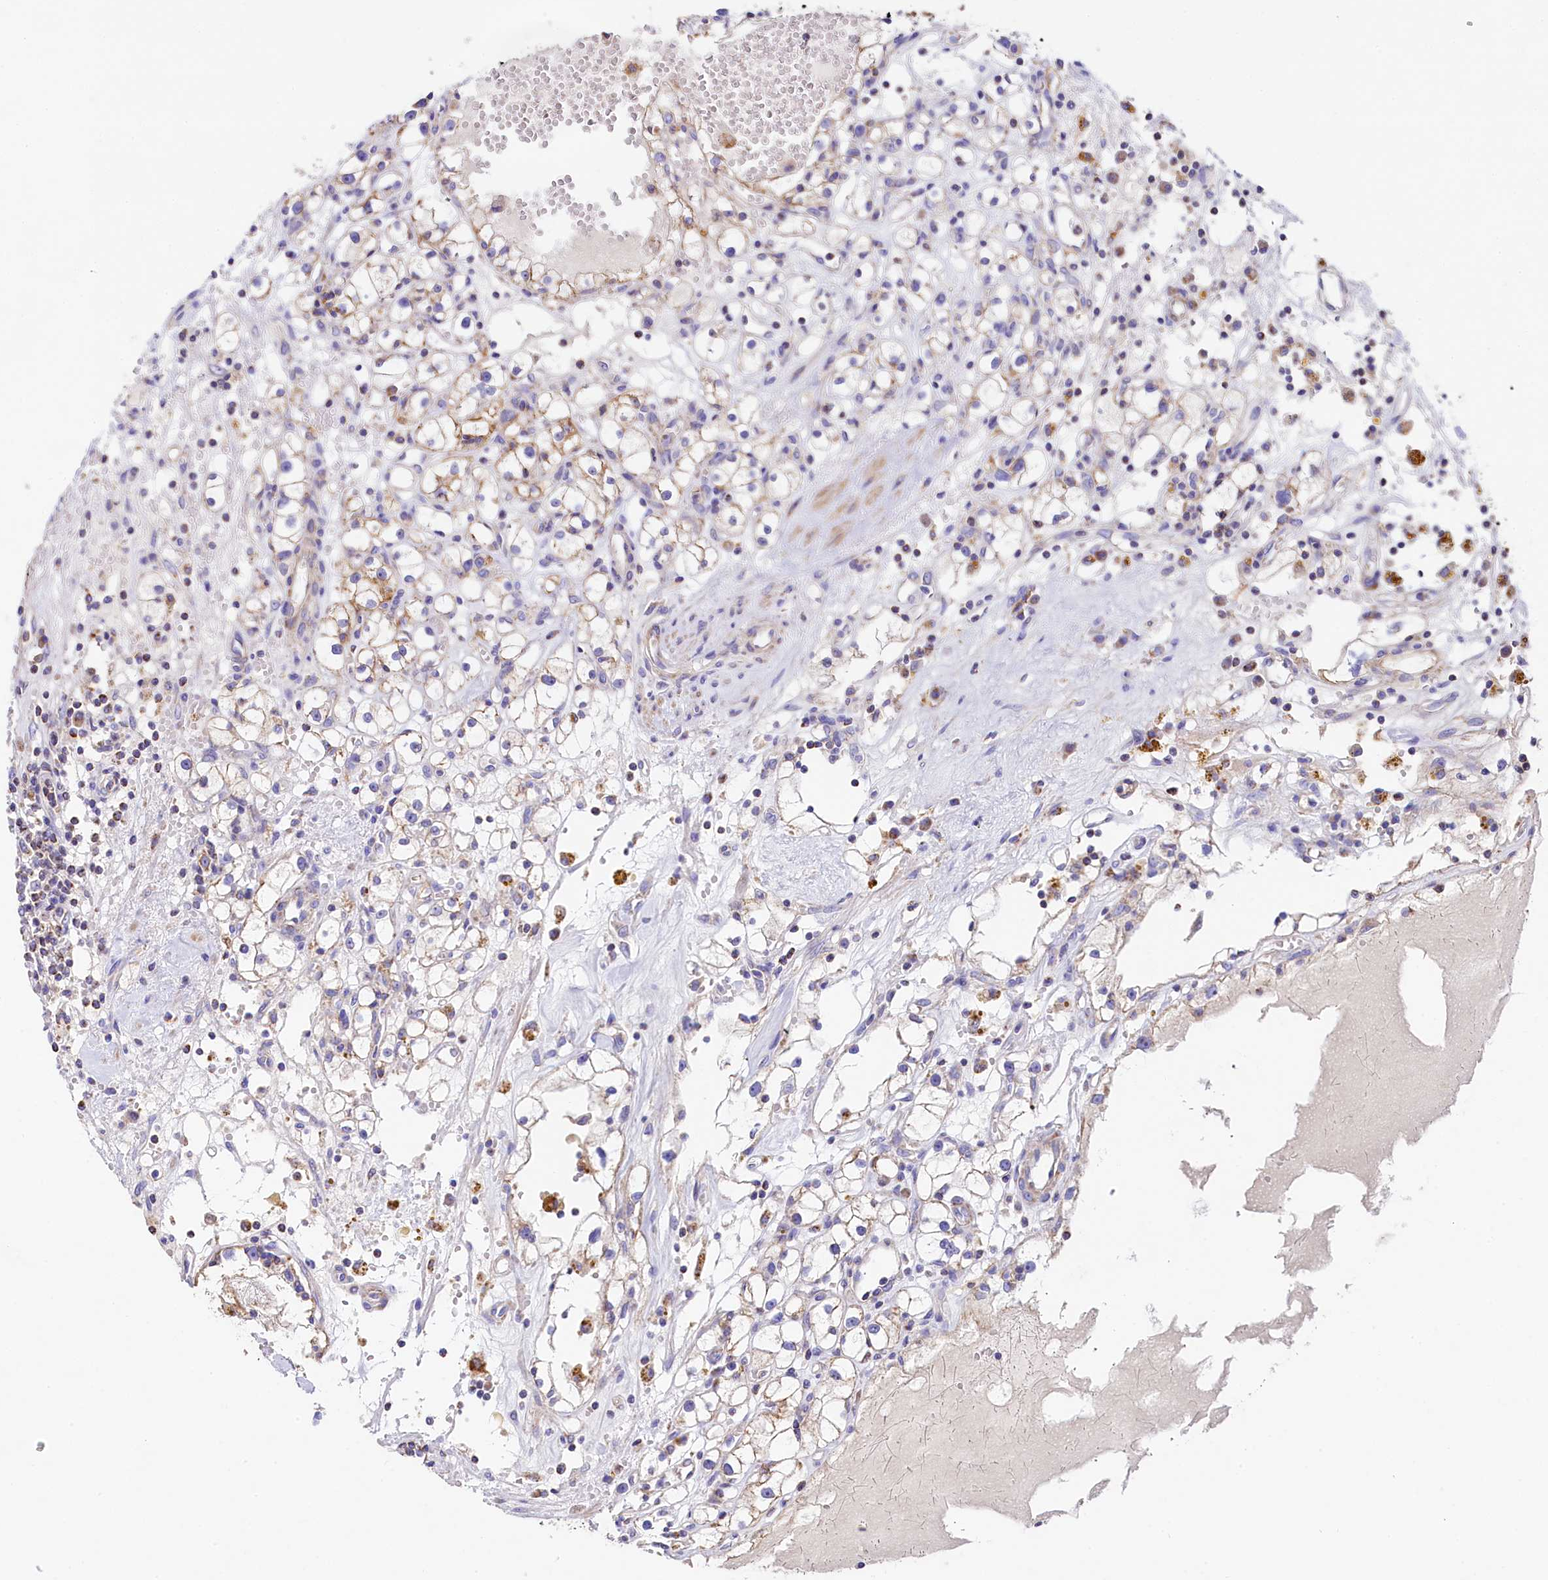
{"staining": {"intensity": "moderate", "quantity": "25%-75%", "location": "cytoplasmic/membranous"}, "tissue": "renal cancer", "cell_type": "Tumor cells", "image_type": "cancer", "snomed": [{"axis": "morphology", "description": "Adenocarcinoma, NOS"}, {"axis": "topography", "description": "Kidney"}], "caption": "There is medium levels of moderate cytoplasmic/membranous positivity in tumor cells of renal cancer, as demonstrated by immunohistochemical staining (brown color).", "gene": "CLYBL", "patient": {"sex": "male", "age": 56}}